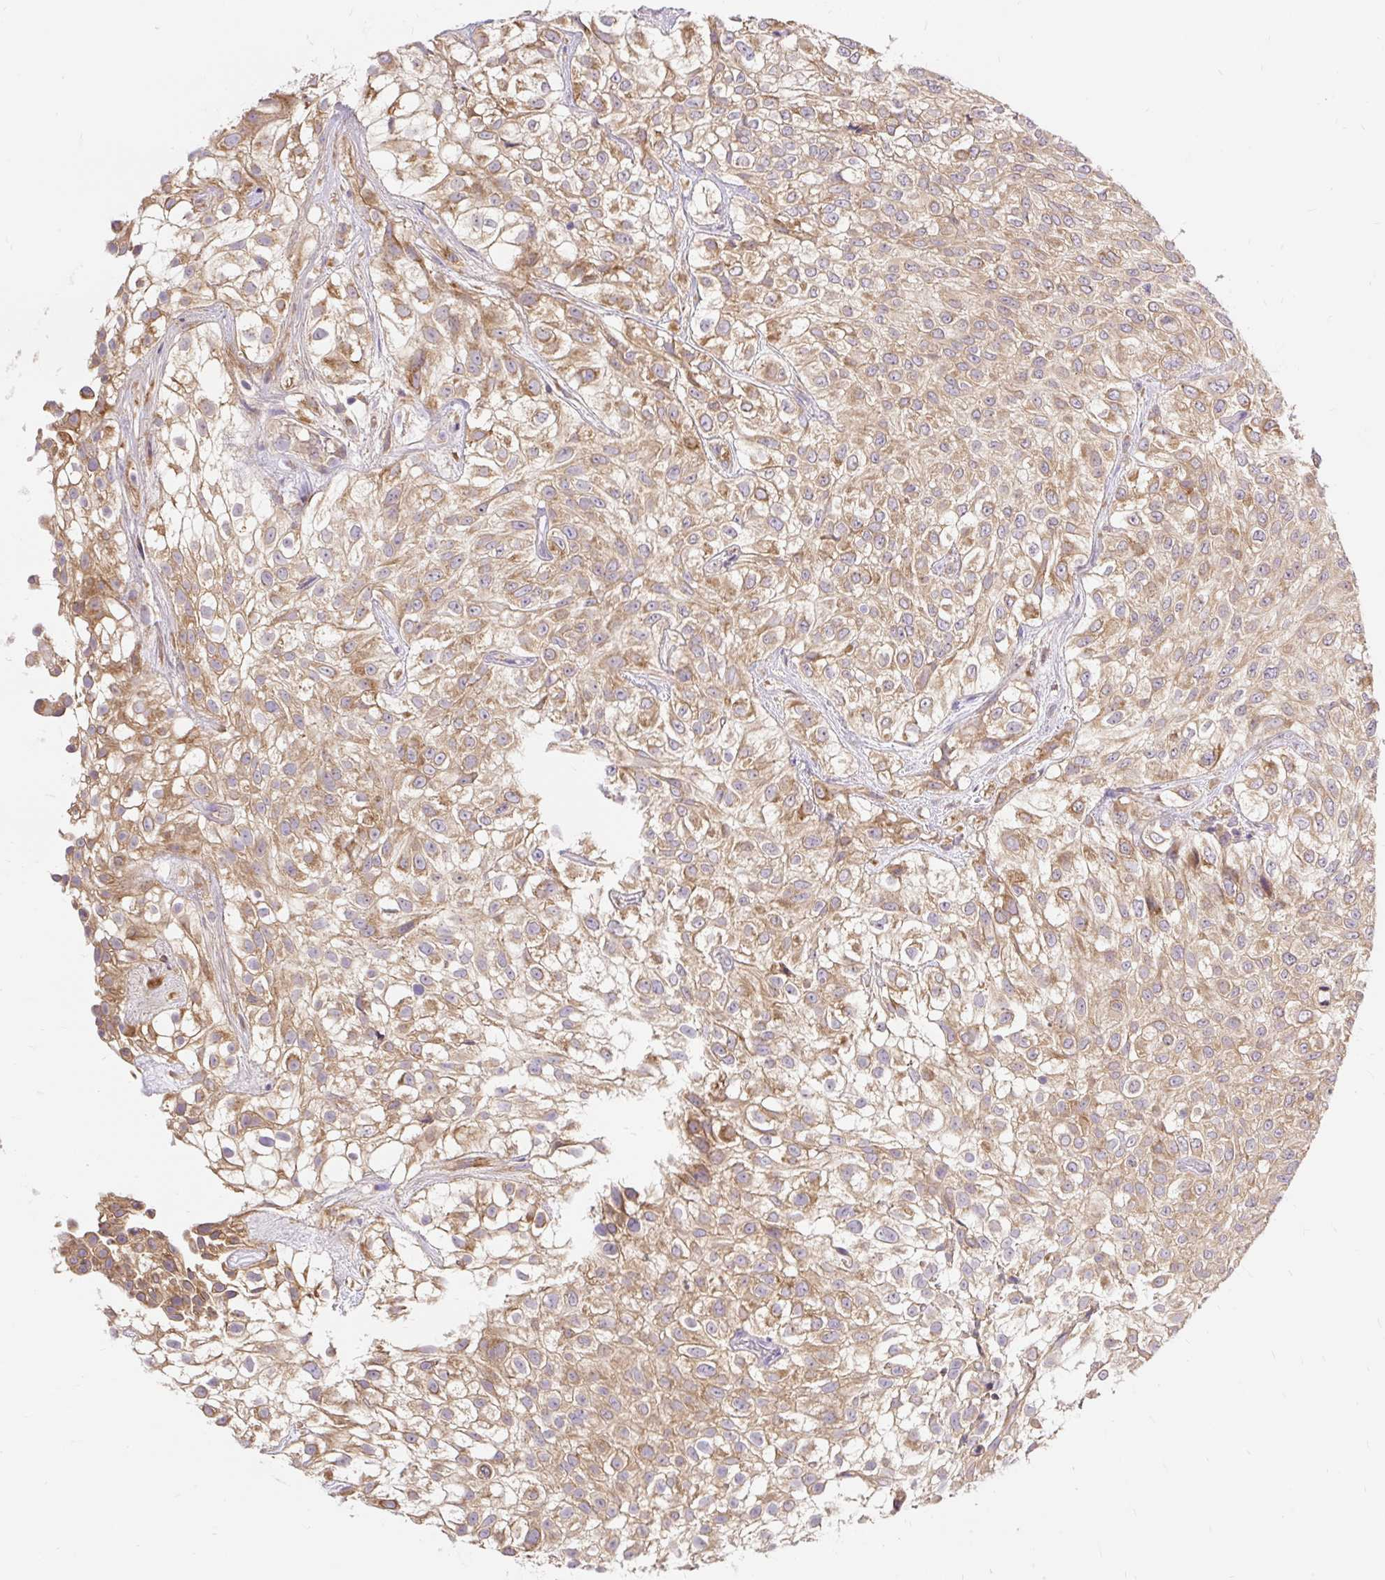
{"staining": {"intensity": "moderate", "quantity": ">75%", "location": "cytoplasmic/membranous"}, "tissue": "urothelial cancer", "cell_type": "Tumor cells", "image_type": "cancer", "snomed": [{"axis": "morphology", "description": "Urothelial carcinoma, High grade"}, {"axis": "topography", "description": "Urinary bladder"}], "caption": "Approximately >75% of tumor cells in urothelial cancer reveal moderate cytoplasmic/membranous protein staining as visualized by brown immunohistochemical staining.", "gene": "SEC63", "patient": {"sex": "male", "age": 56}}